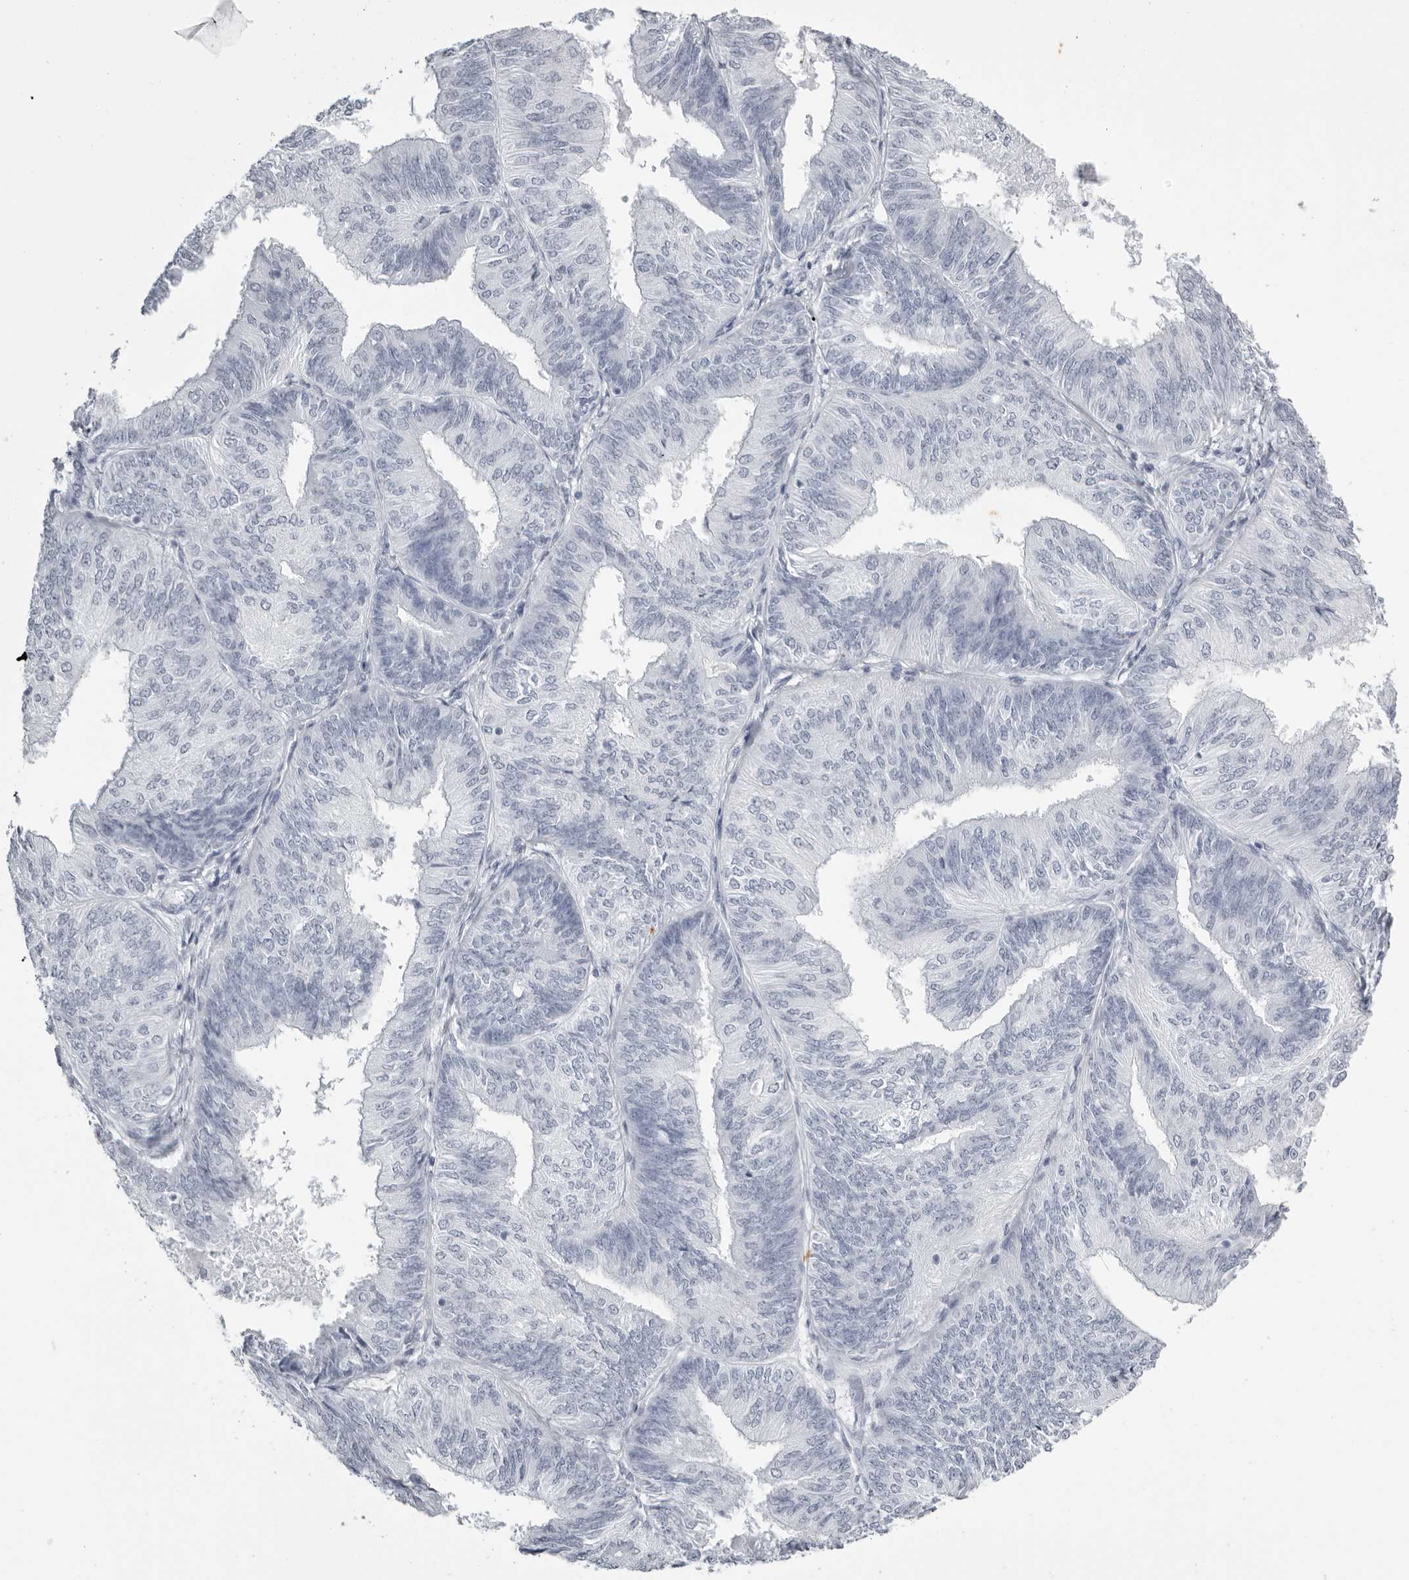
{"staining": {"intensity": "negative", "quantity": "none", "location": "none"}, "tissue": "endometrial cancer", "cell_type": "Tumor cells", "image_type": "cancer", "snomed": [{"axis": "morphology", "description": "Adenocarcinoma, NOS"}, {"axis": "topography", "description": "Endometrium"}], "caption": "Adenocarcinoma (endometrial) stained for a protein using immunohistochemistry (IHC) demonstrates no expression tumor cells.", "gene": "KLK9", "patient": {"sex": "female", "age": 58}}